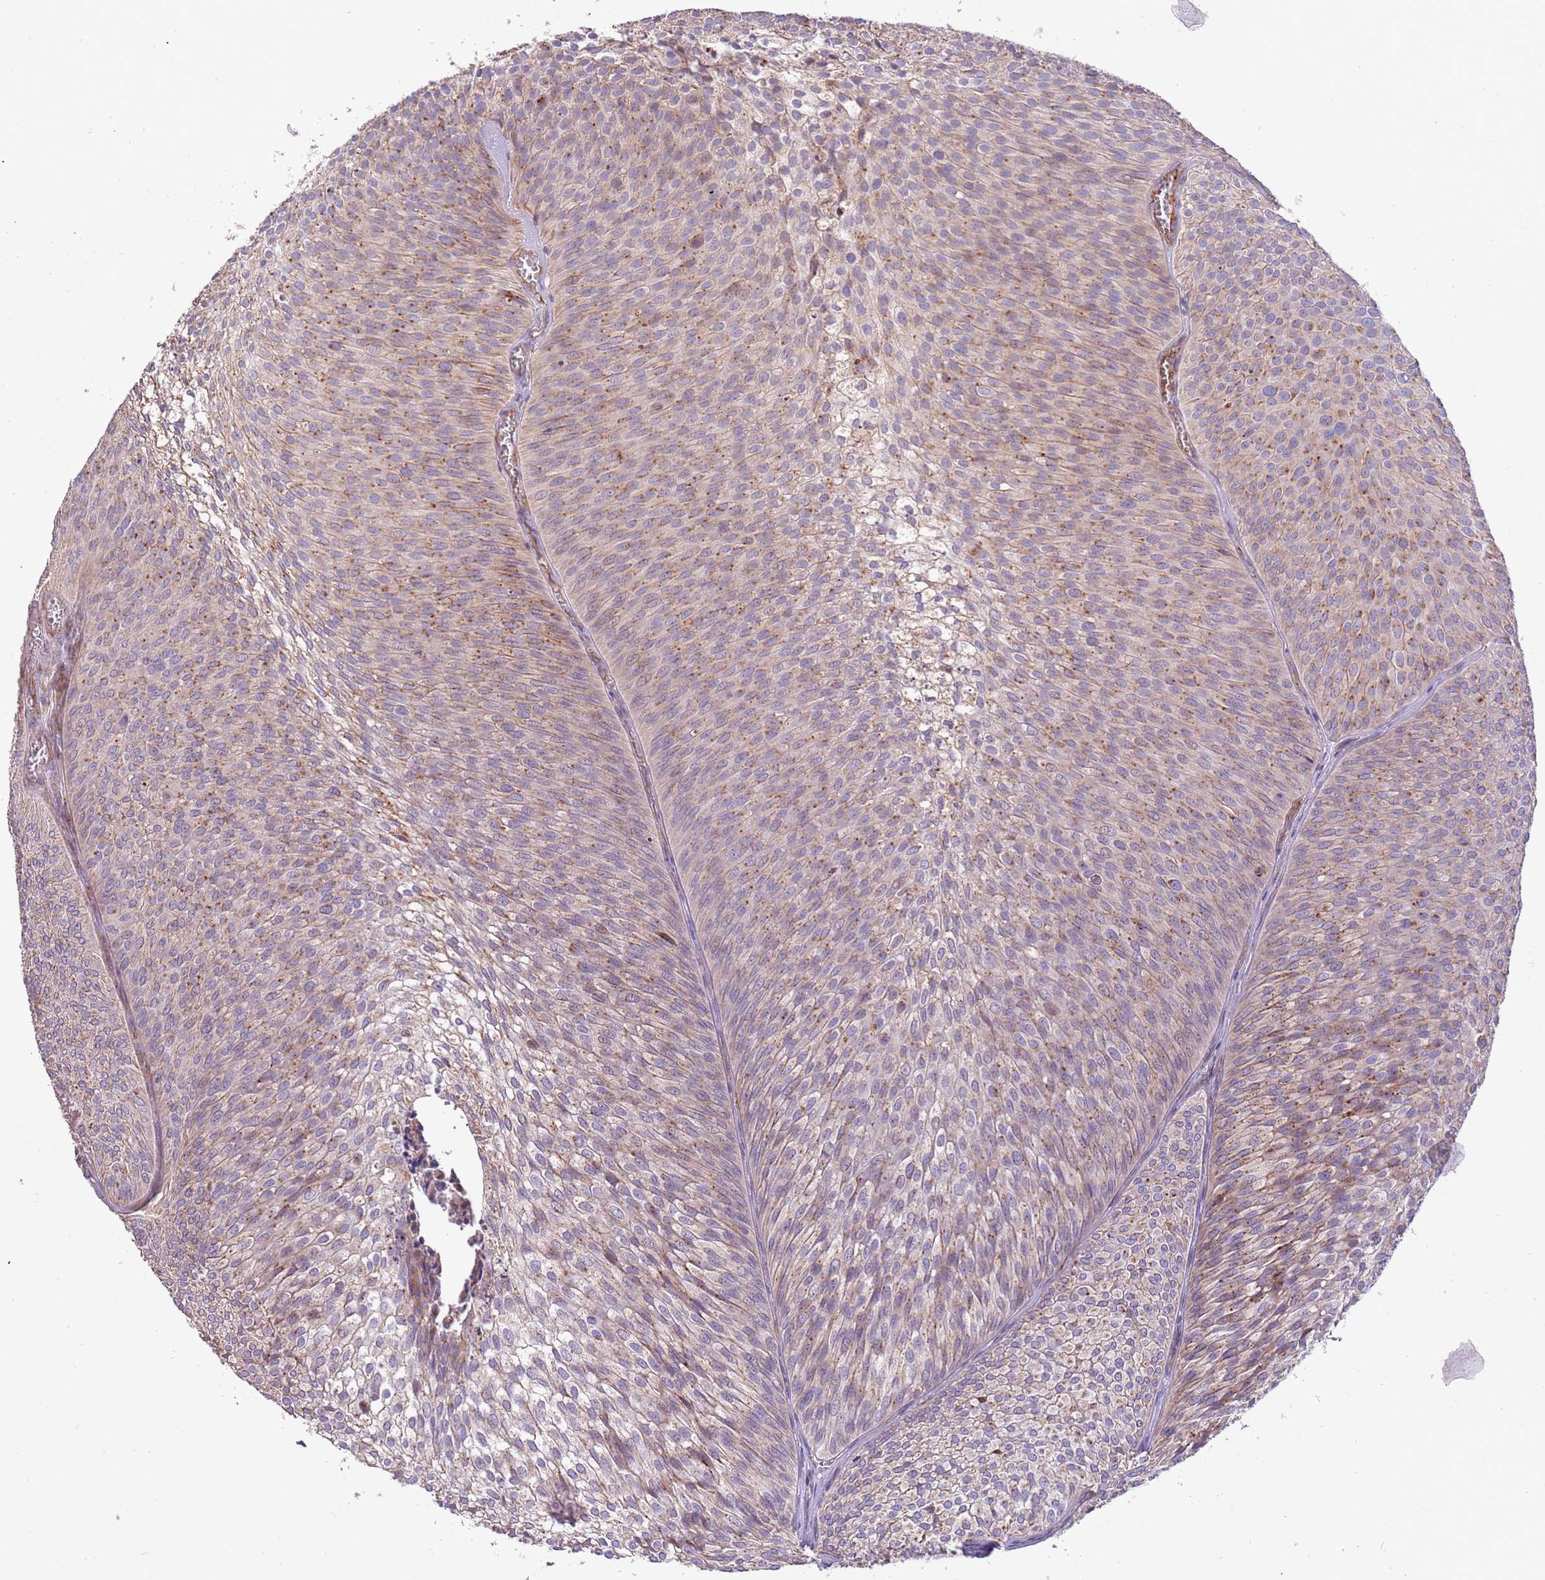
{"staining": {"intensity": "moderate", "quantity": "<25%", "location": "cytoplasmic/membranous"}, "tissue": "urothelial cancer", "cell_type": "Tumor cells", "image_type": "cancer", "snomed": [{"axis": "morphology", "description": "Urothelial carcinoma, Low grade"}, {"axis": "topography", "description": "Urinary bladder"}], "caption": "The histopathology image reveals immunohistochemical staining of urothelial cancer. There is moderate cytoplasmic/membranous positivity is present in approximately <25% of tumor cells.", "gene": "DOCK6", "patient": {"sex": "male", "age": 91}}